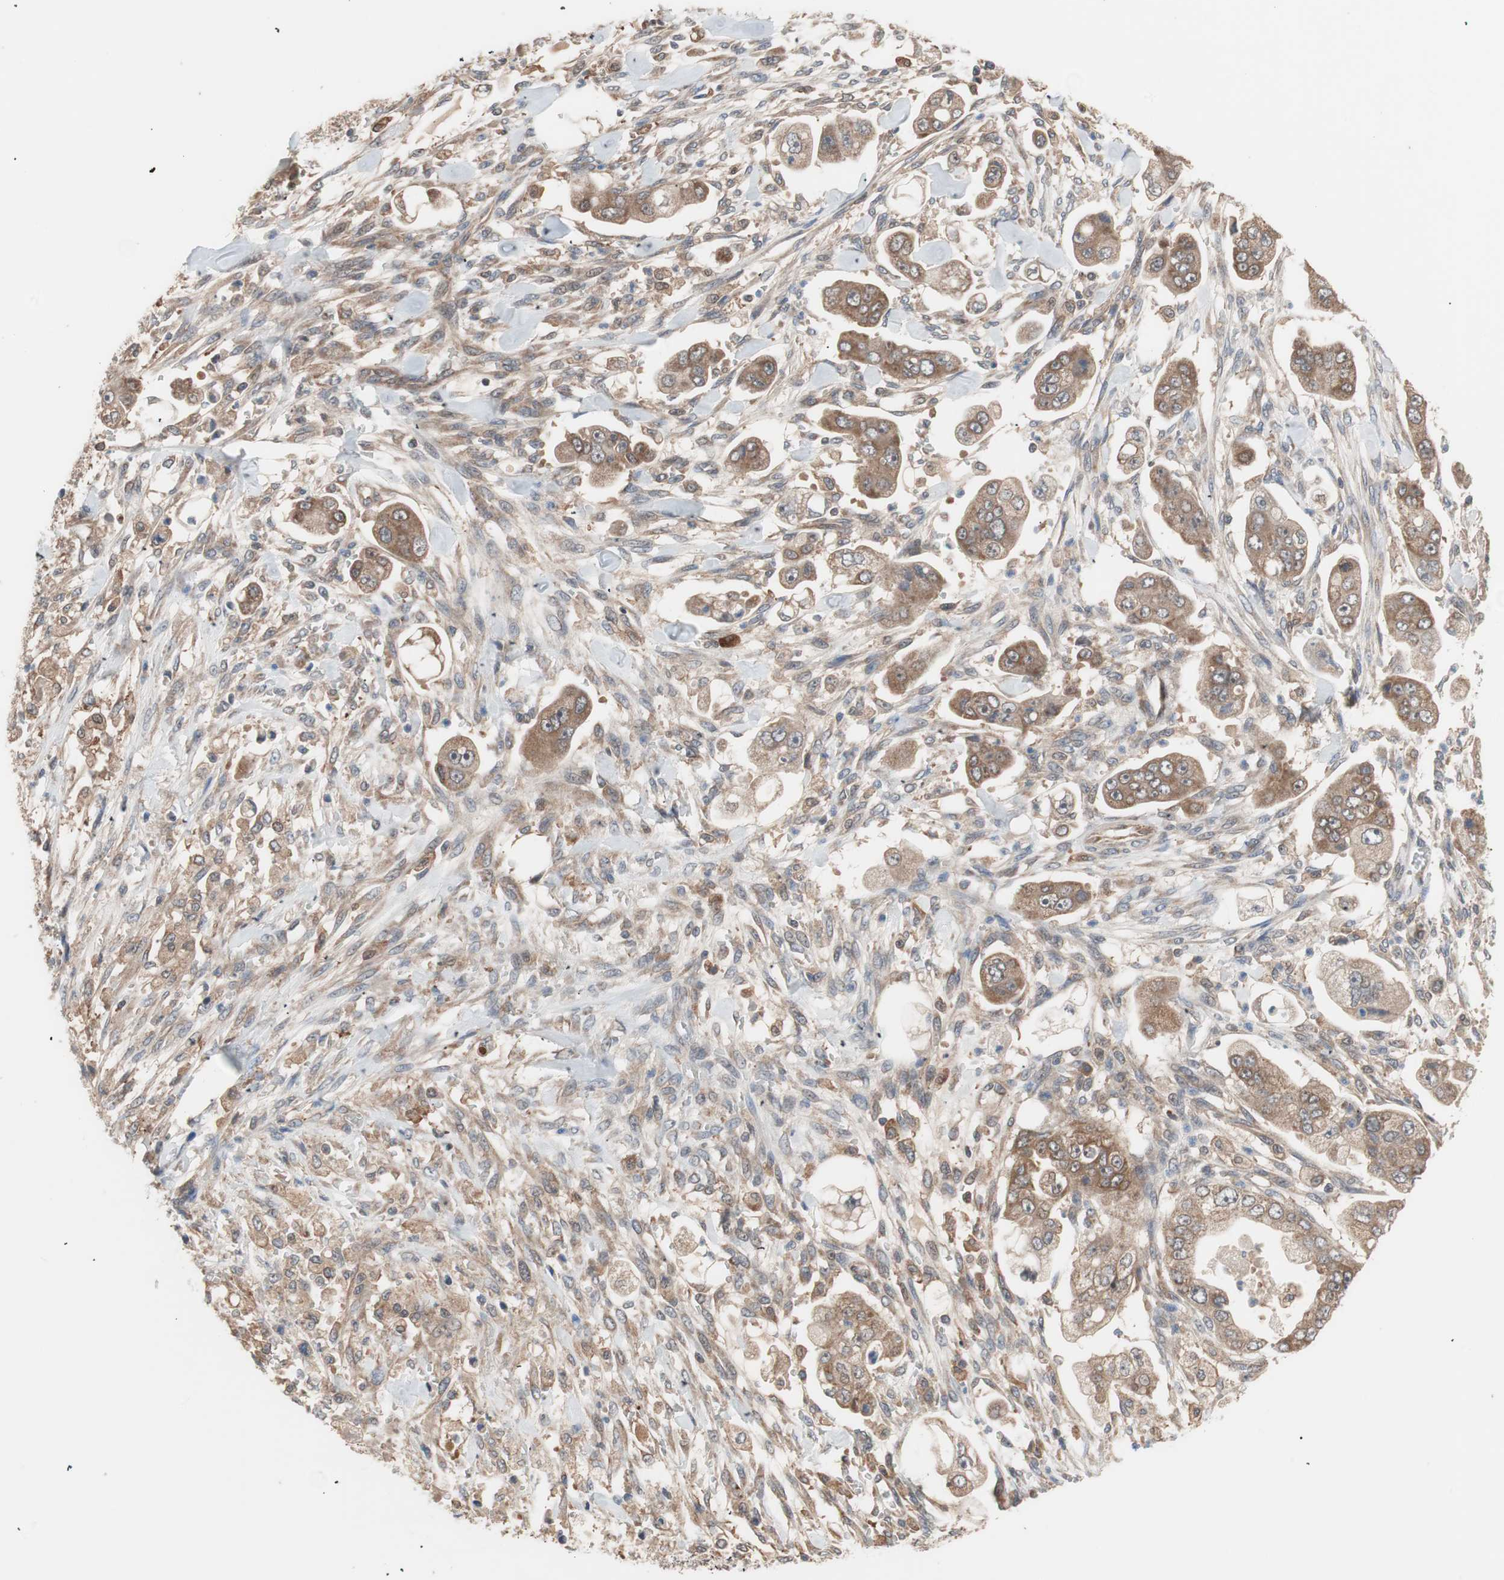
{"staining": {"intensity": "moderate", "quantity": ">75%", "location": "cytoplasmic/membranous"}, "tissue": "stomach cancer", "cell_type": "Tumor cells", "image_type": "cancer", "snomed": [{"axis": "morphology", "description": "Adenocarcinoma, NOS"}, {"axis": "topography", "description": "Stomach"}], "caption": "Human stomach cancer (adenocarcinoma) stained with a protein marker displays moderate staining in tumor cells.", "gene": "HMBS", "patient": {"sex": "male", "age": 62}}